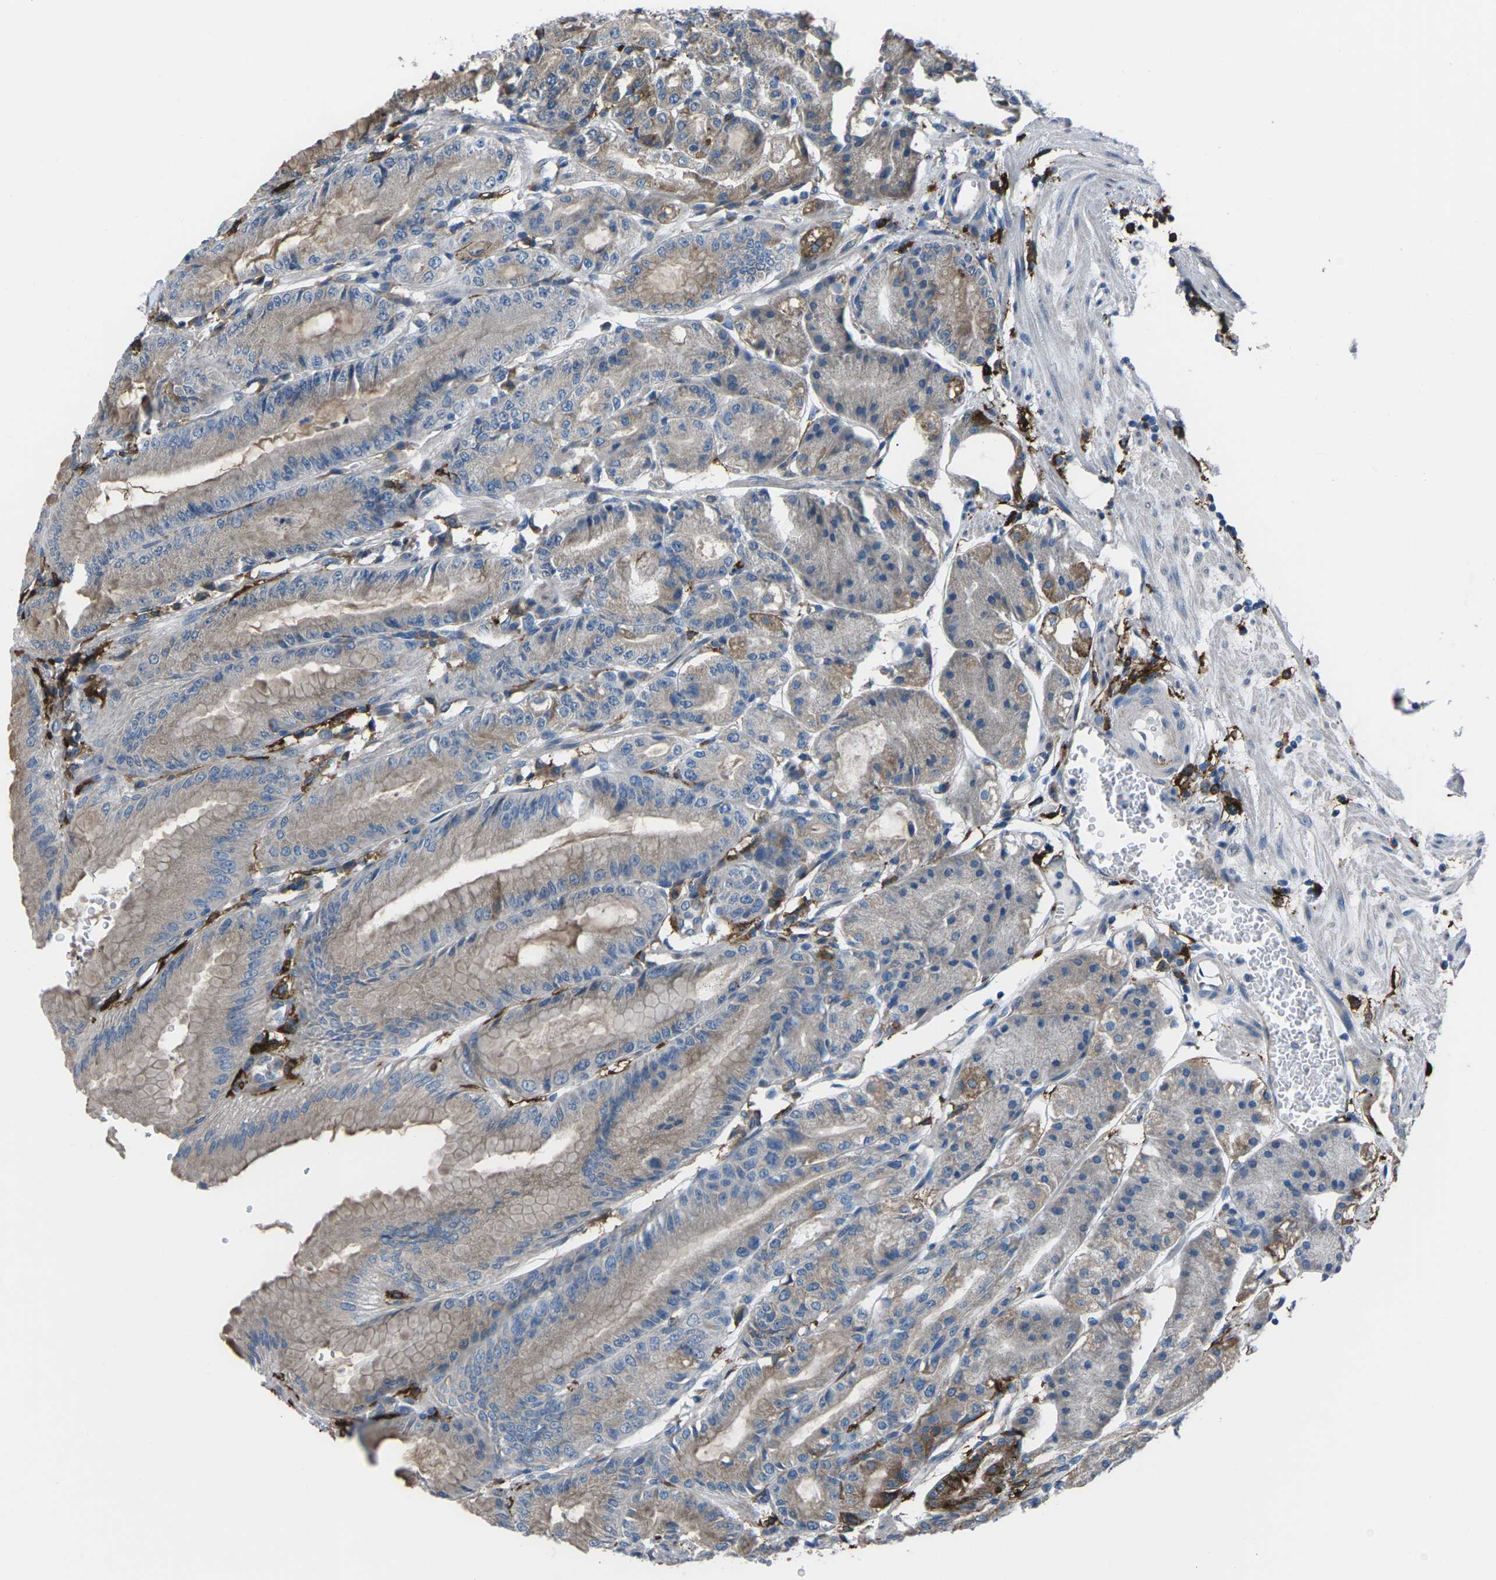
{"staining": {"intensity": "moderate", "quantity": ">75%", "location": "cytoplasmic/membranous"}, "tissue": "stomach", "cell_type": "Glandular cells", "image_type": "normal", "snomed": [{"axis": "morphology", "description": "Normal tissue, NOS"}, {"axis": "topography", "description": "Stomach, lower"}], "caption": "Immunohistochemical staining of benign stomach demonstrates moderate cytoplasmic/membranous protein staining in about >75% of glandular cells. (Stains: DAB (3,3'-diaminobenzidine) in brown, nuclei in blue, Microscopy: brightfield microscopy at high magnification).", "gene": "PTPN1", "patient": {"sex": "male", "age": 71}}